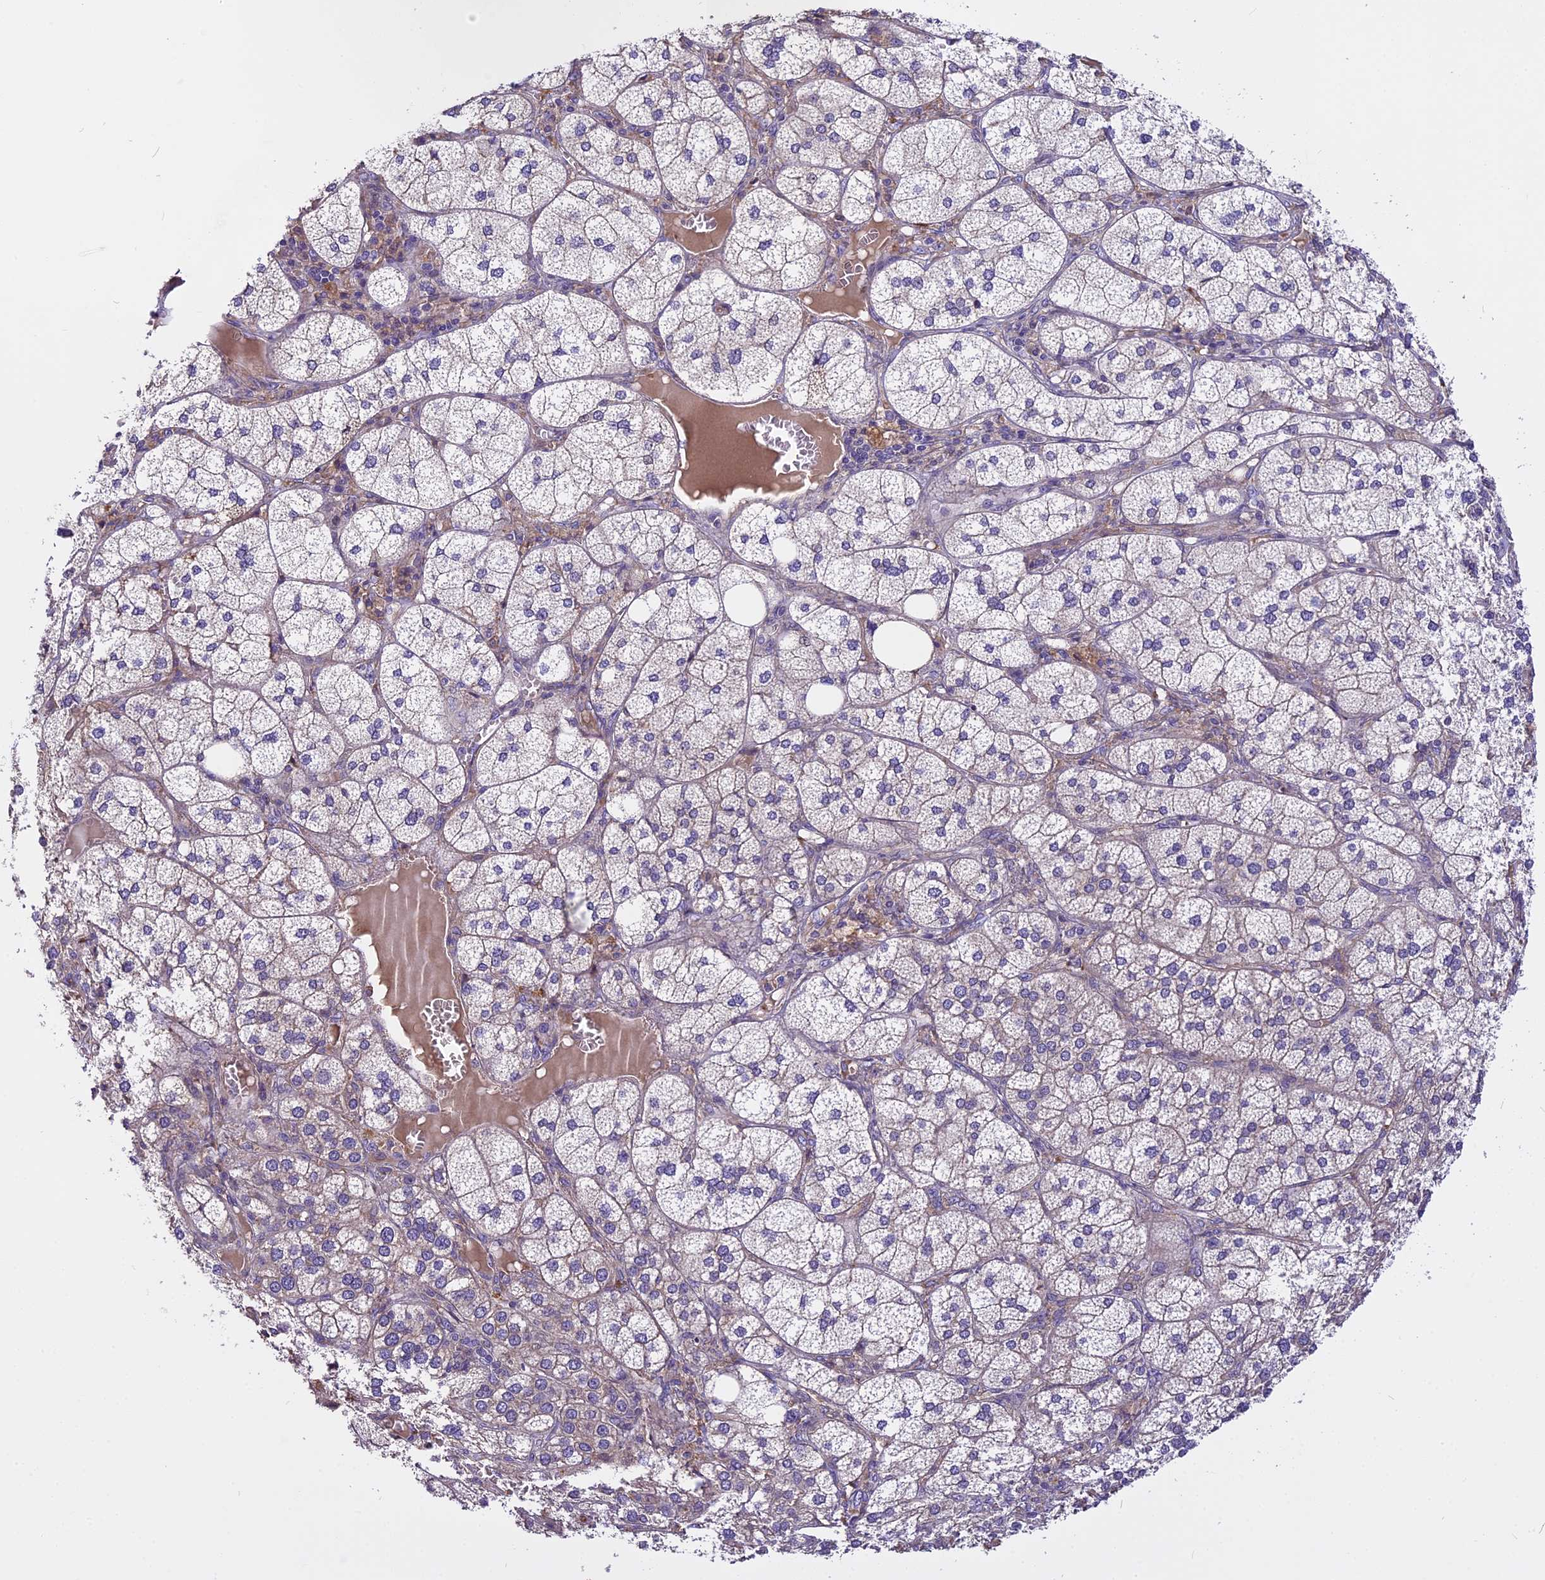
{"staining": {"intensity": "moderate", "quantity": "25%-75%", "location": "cytoplasmic/membranous"}, "tissue": "adrenal gland", "cell_type": "Glandular cells", "image_type": "normal", "snomed": [{"axis": "morphology", "description": "Normal tissue, NOS"}, {"axis": "topography", "description": "Adrenal gland"}], "caption": "Human adrenal gland stained with a brown dye demonstrates moderate cytoplasmic/membranous positive expression in about 25%-75% of glandular cells.", "gene": "FAM98C", "patient": {"sex": "female", "age": 61}}